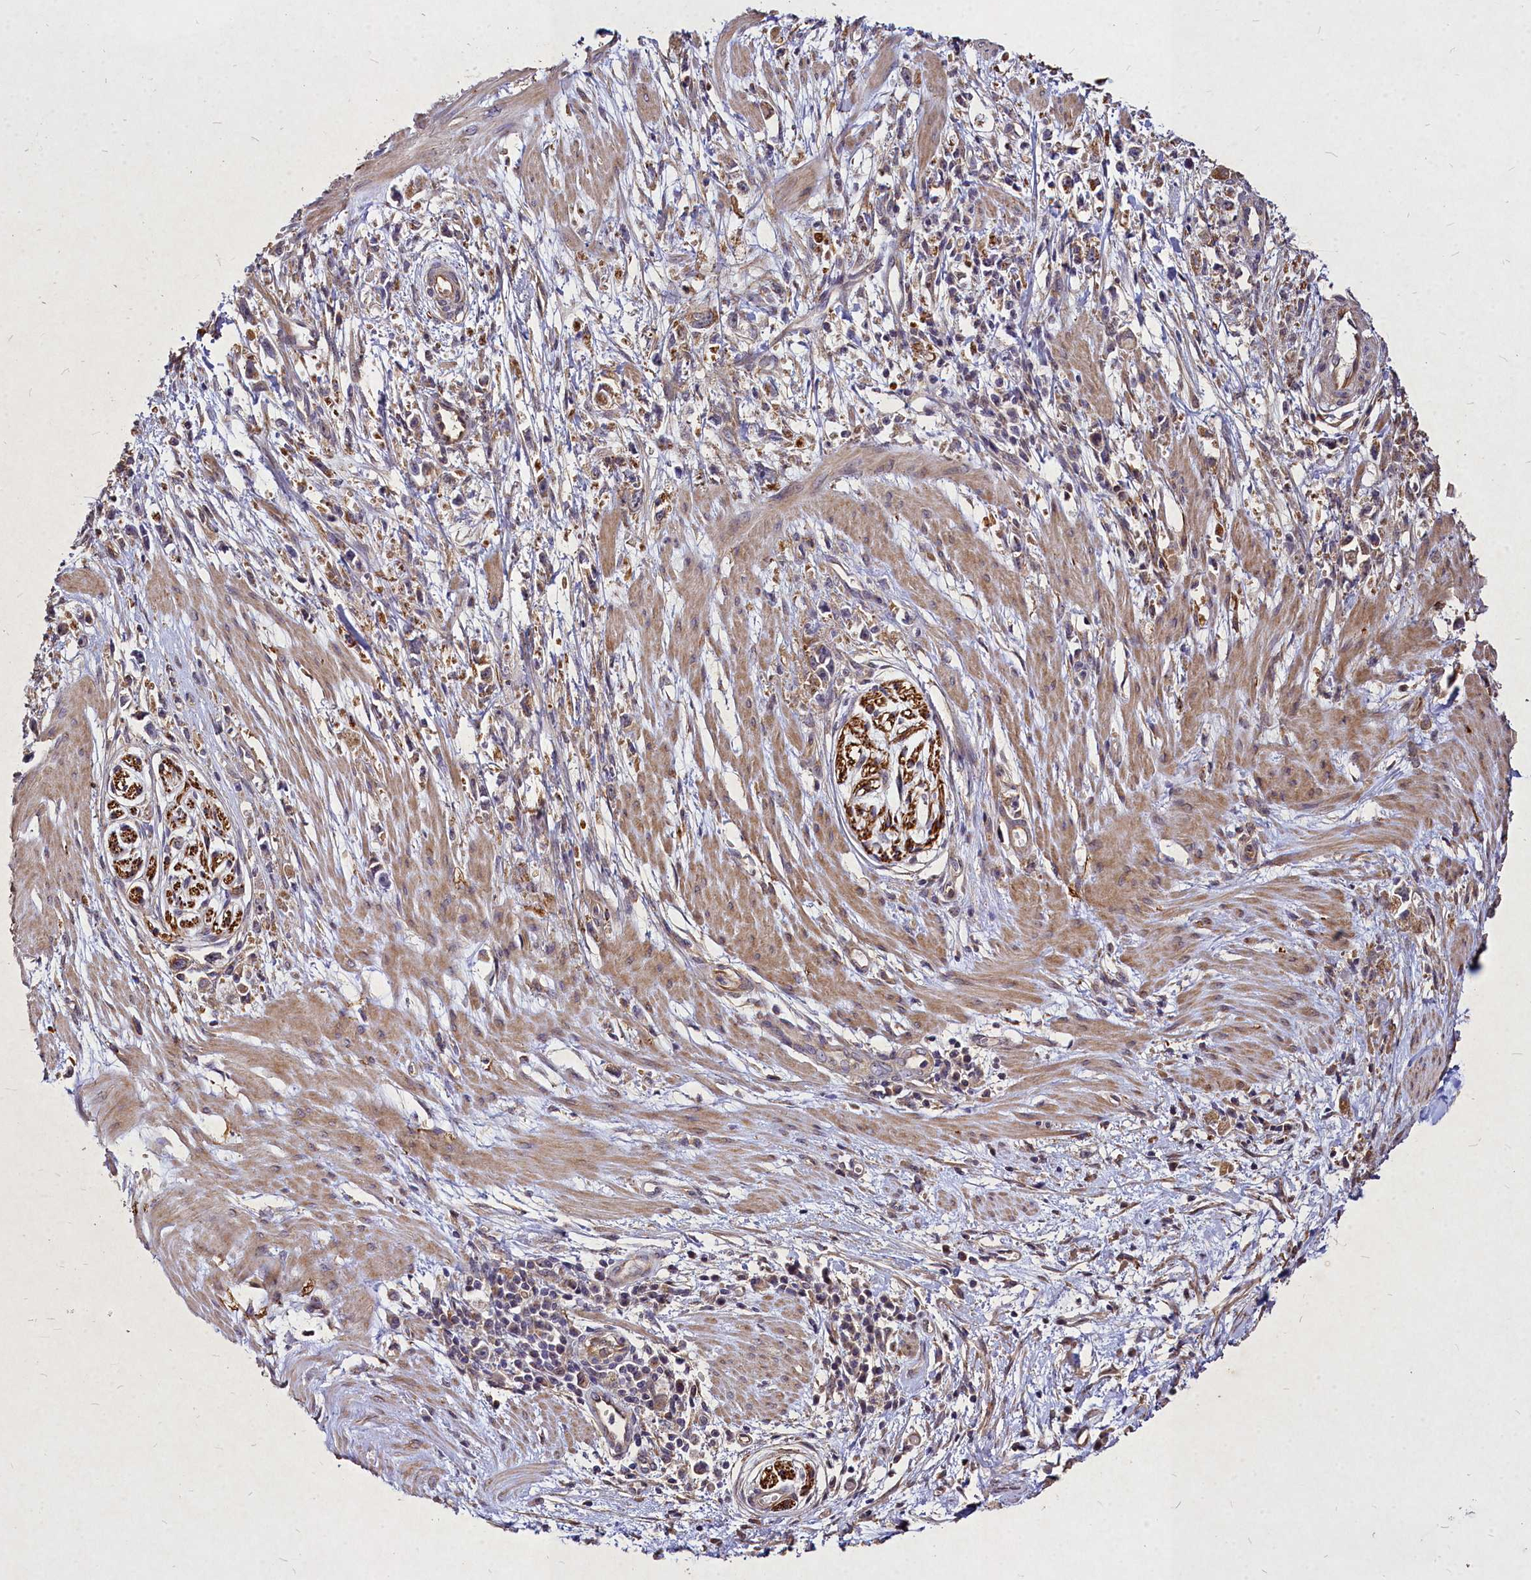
{"staining": {"intensity": "moderate", "quantity": "25%-75%", "location": "cytoplasmic/membranous"}, "tissue": "stomach cancer", "cell_type": "Tumor cells", "image_type": "cancer", "snomed": [{"axis": "morphology", "description": "Adenocarcinoma, NOS"}, {"axis": "topography", "description": "Stomach"}], "caption": "Approximately 25%-75% of tumor cells in adenocarcinoma (stomach) exhibit moderate cytoplasmic/membranous protein positivity as visualized by brown immunohistochemical staining.", "gene": "SKA1", "patient": {"sex": "female", "age": 59}}